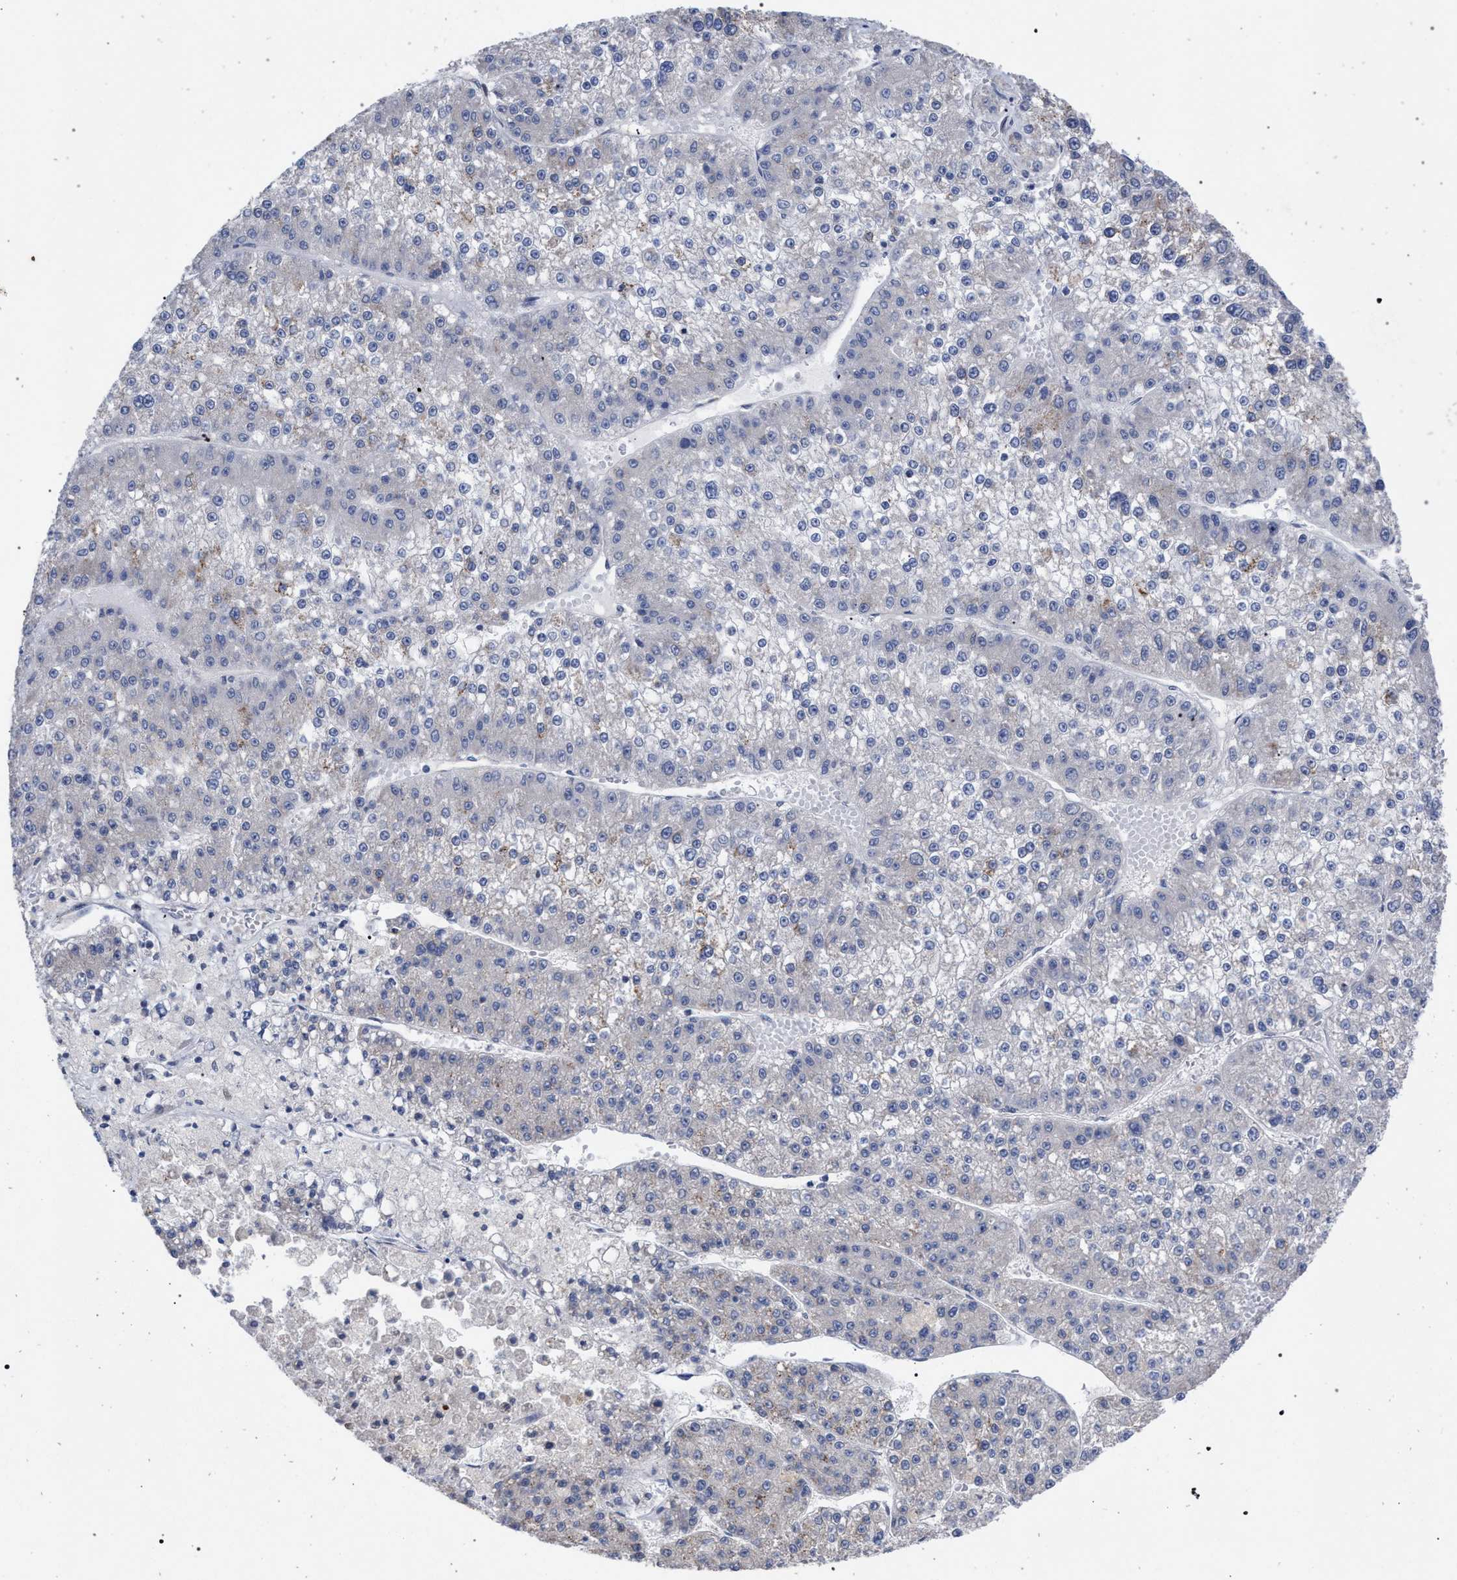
{"staining": {"intensity": "weak", "quantity": "<25%", "location": "cytoplasmic/membranous"}, "tissue": "liver cancer", "cell_type": "Tumor cells", "image_type": "cancer", "snomed": [{"axis": "morphology", "description": "Carcinoma, Hepatocellular, NOS"}, {"axis": "topography", "description": "Liver"}], "caption": "Liver cancer (hepatocellular carcinoma) stained for a protein using IHC demonstrates no expression tumor cells.", "gene": "GOLGA2", "patient": {"sex": "female", "age": 73}}